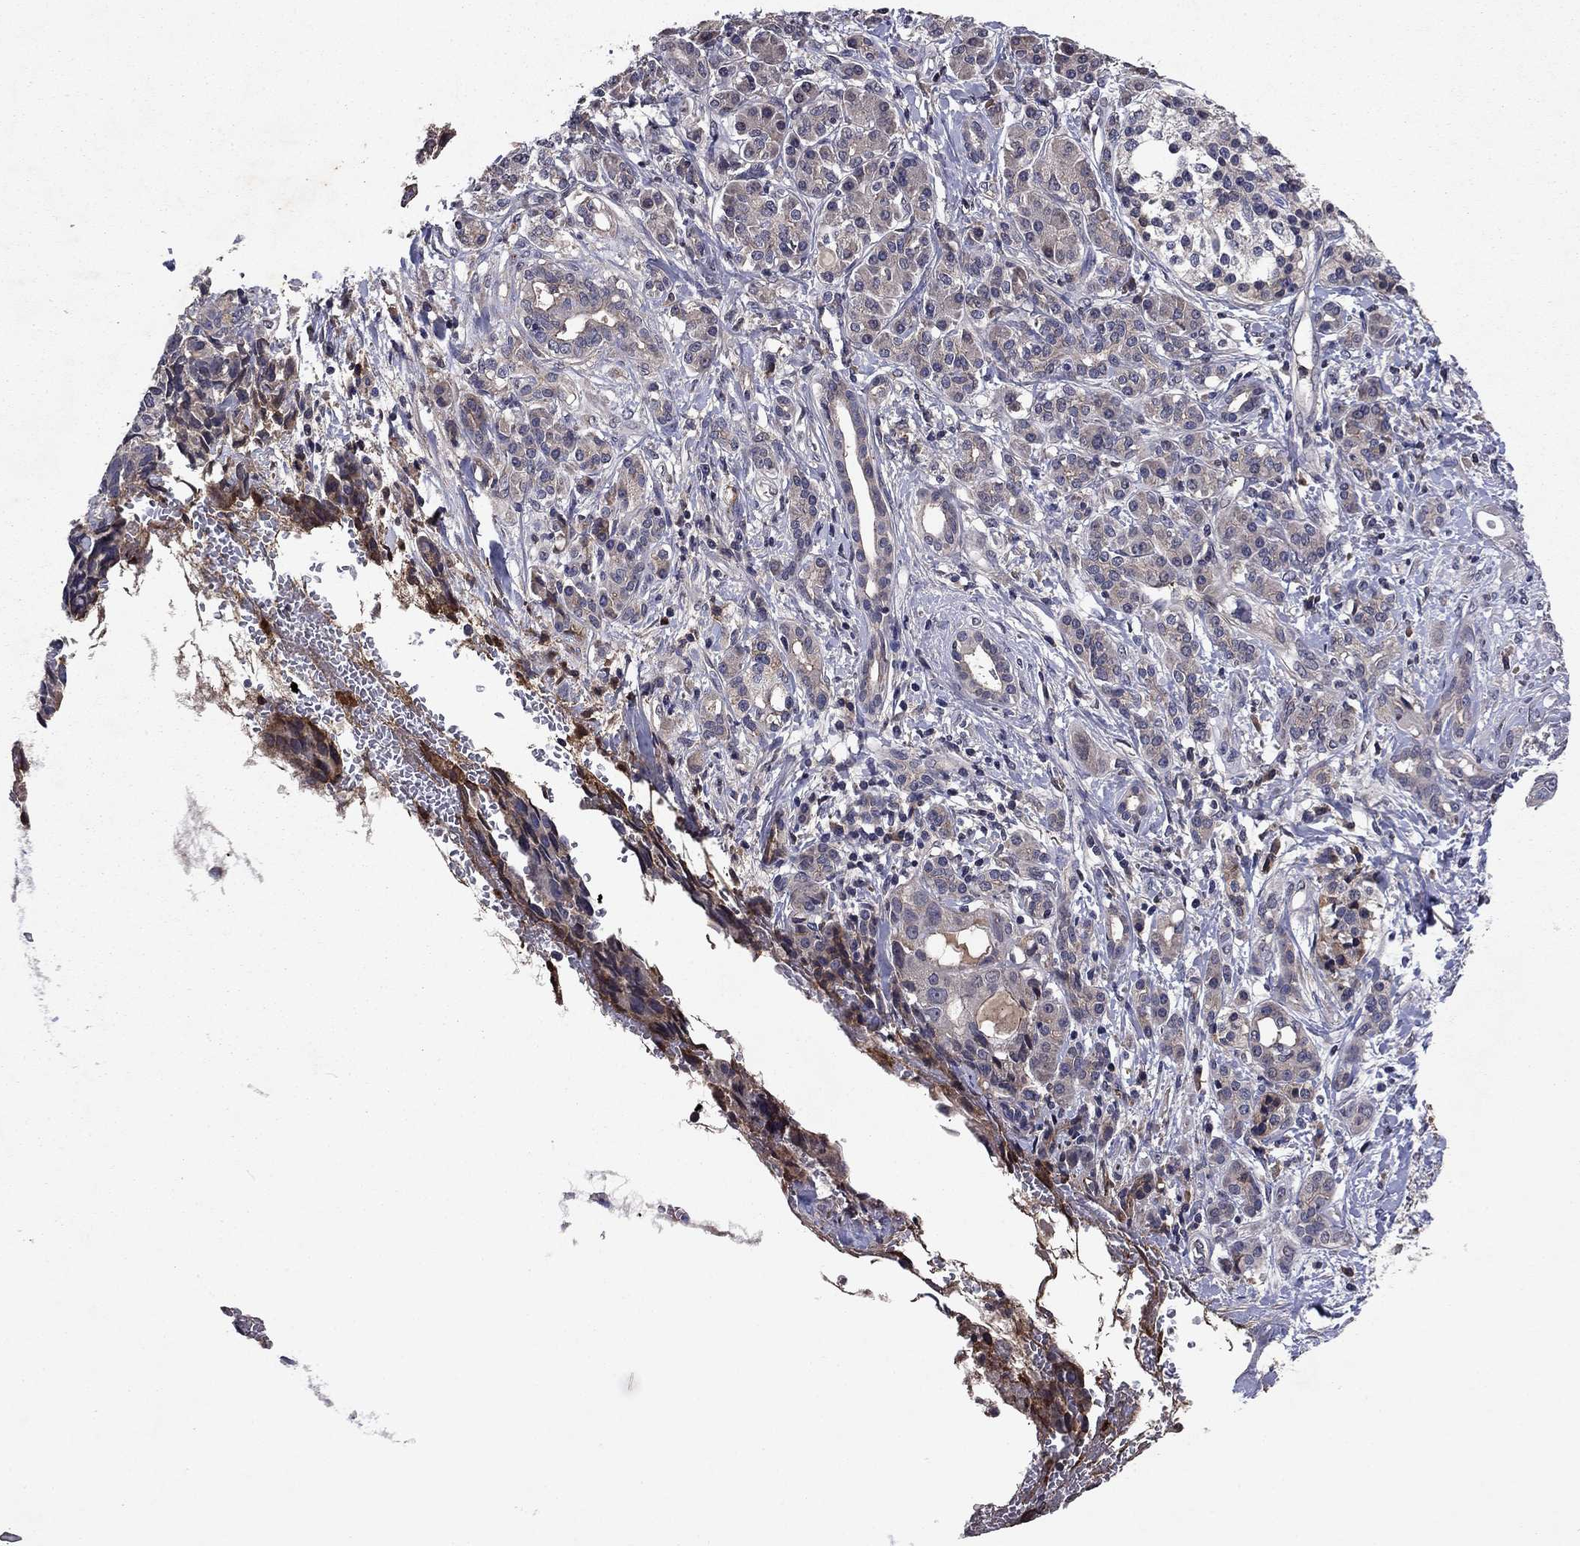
{"staining": {"intensity": "weak", "quantity": "25%-75%", "location": "cytoplasmic/membranous"}, "tissue": "pancreatic cancer", "cell_type": "Tumor cells", "image_type": "cancer", "snomed": [{"axis": "morphology", "description": "Adenocarcinoma, NOS"}, {"axis": "topography", "description": "Pancreas"}], "caption": "IHC micrograph of neoplastic tissue: pancreatic adenocarcinoma stained using immunohistochemistry (IHC) demonstrates low levels of weak protein expression localized specifically in the cytoplasmic/membranous of tumor cells, appearing as a cytoplasmic/membranous brown color.", "gene": "PROS1", "patient": {"sex": "female", "age": 56}}